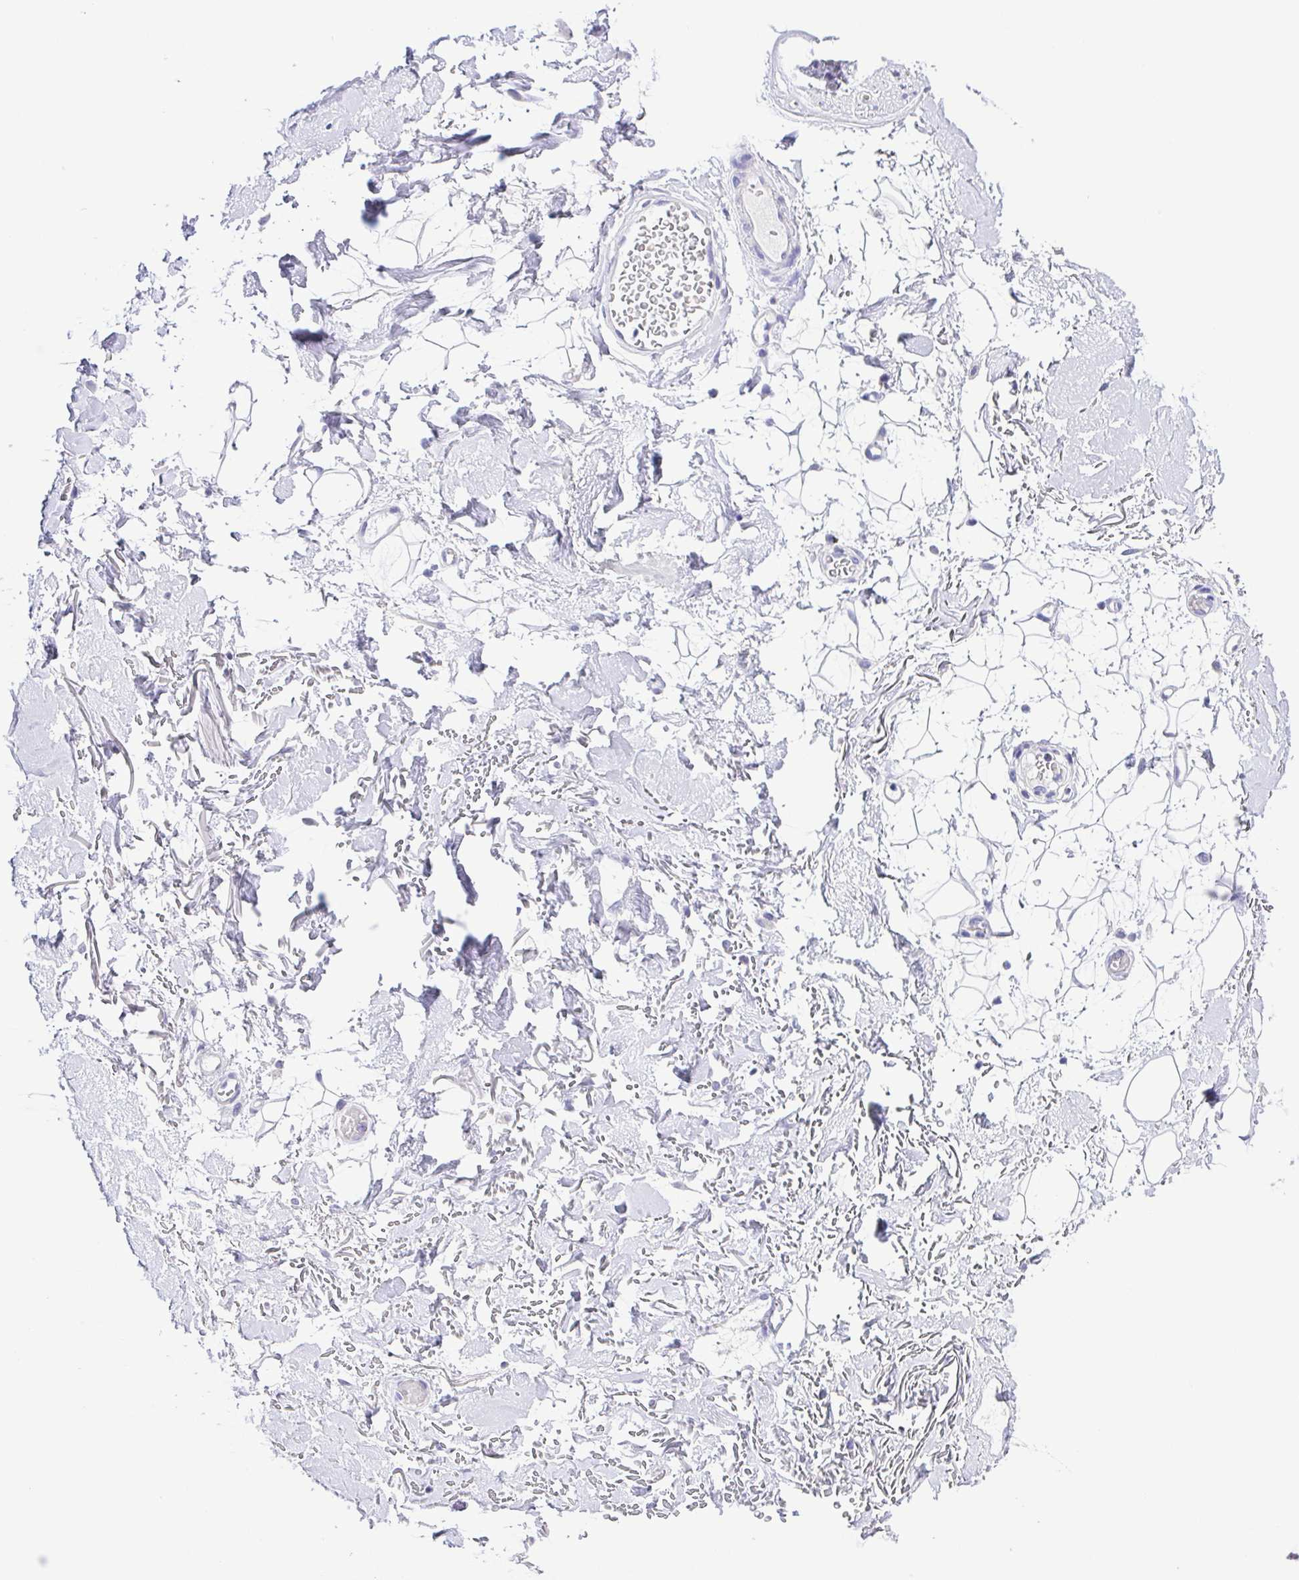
{"staining": {"intensity": "negative", "quantity": "none", "location": "none"}, "tissue": "adipose tissue", "cell_type": "Adipocytes", "image_type": "normal", "snomed": [{"axis": "morphology", "description": "Normal tissue, NOS"}, {"axis": "topography", "description": "Anal"}, {"axis": "topography", "description": "Peripheral nerve tissue"}], "caption": "Adipocytes show no significant protein positivity in unremarkable adipose tissue.", "gene": "CD72", "patient": {"sex": "male", "age": 78}}